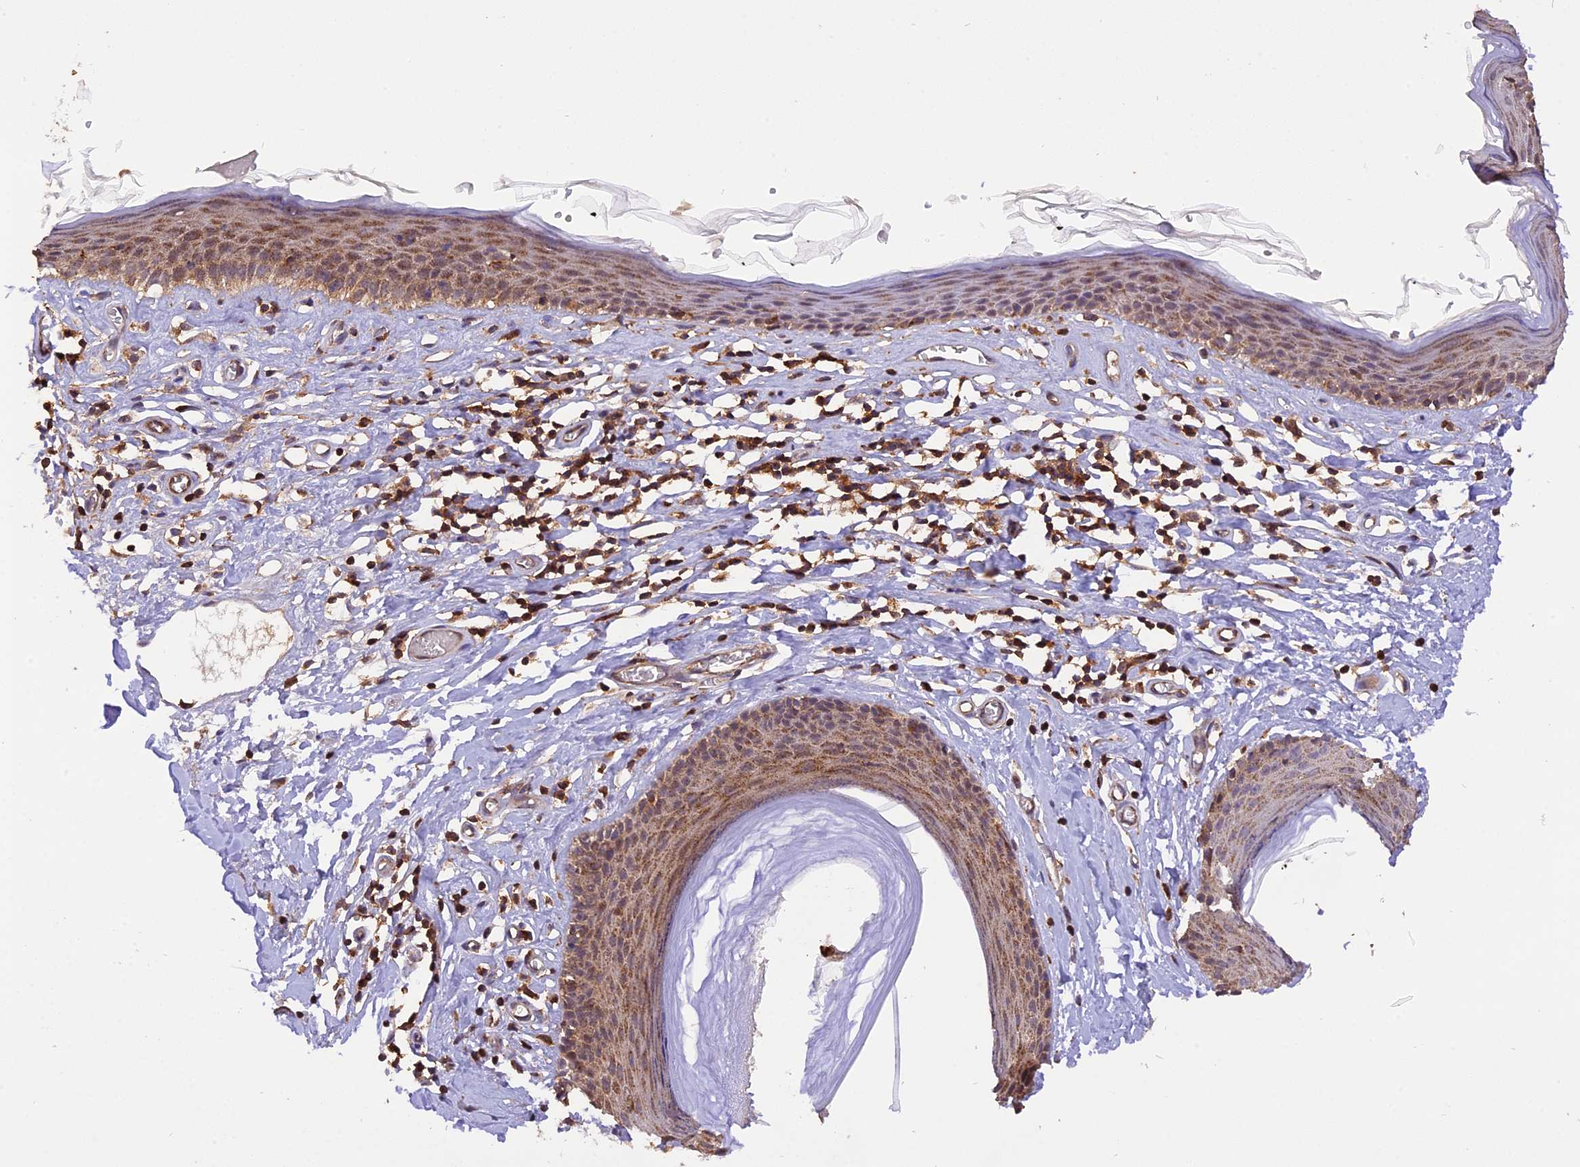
{"staining": {"intensity": "moderate", "quantity": ">75%", "location": "cytoplasmic/membranous"}, "tissue": "skin", "cell_type": "Epidermal cells", "image_type": "normal", "snomed": [{"axis": "morphology", "description": "Normal tissue, NOS"}, {"axis": "topography", "description": "Adipose tissue"}, {"axis": "topography", "description": "Vascular tissue"}, {"axis": "topography", "description": "Vulva"}, {"axis": "topography", "description": "Peripheral nerve tissue"}], "caption": "Protein analysis of unremarkable skin shows moderate cytoplasmic/membranous positivity in about >75% of epidermal cells. The staining is performed using DAB brown chromogen to label protein expression. The nuclei are counter-stained blue using hematoxylin.", "gene": "PEX3", "patient": {"sex": "female", "age": 86}}